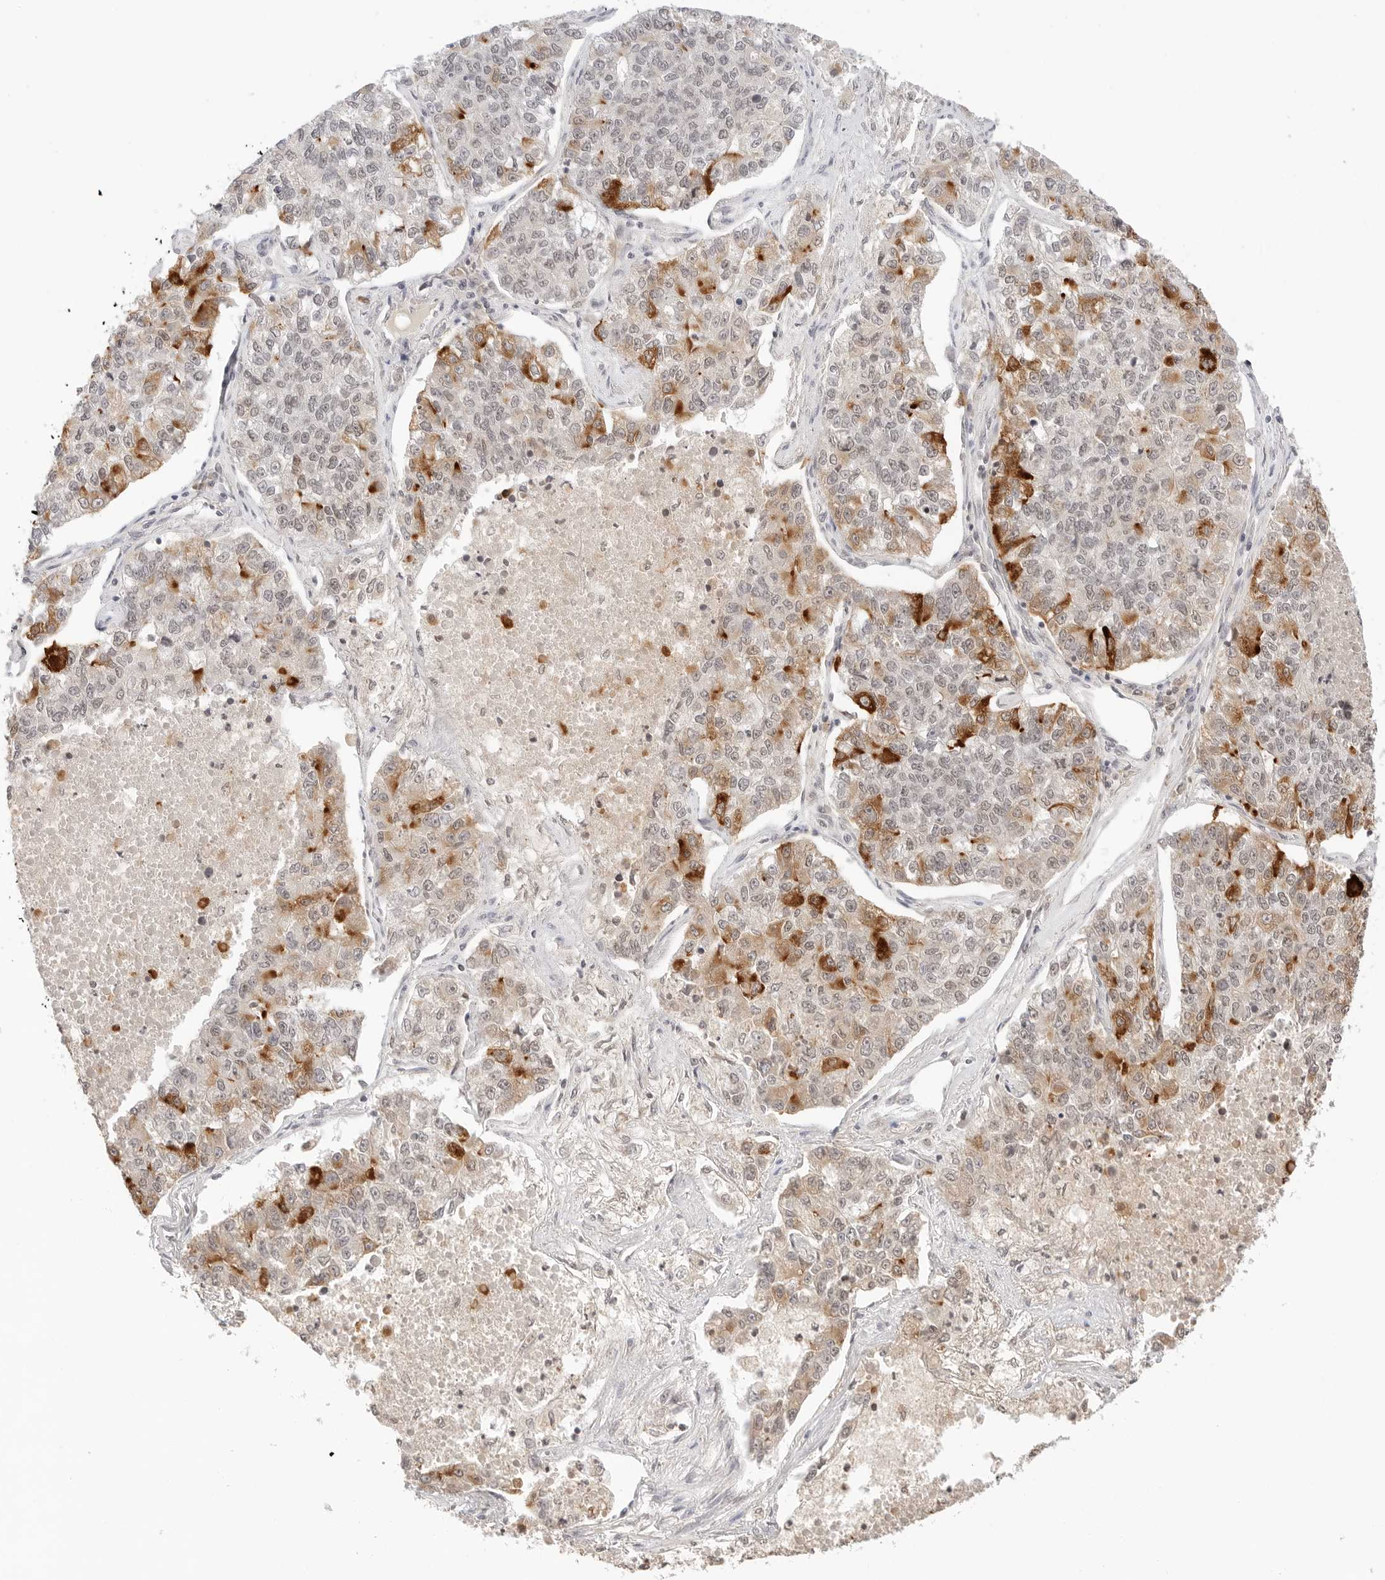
{"staining": {"intensity": "moderate", "quantity": "25%-75%", "location": "cytoplasmic/membranous"}, "tissue": "lung cancer", "cell_type": "Tumor cells", "image_type": "cancer", "snomed": [{"axis": "morphology", "description": "Adenocarcinoma, NOS"}, {"axis": "topography", "description": "Lung"}], "caption": "Immunohistochemistry photomicrograph of human adenocarcinoma (lung) stained for a protein (brown), which displays medium levels of moderate cytoplasmic/membranous positivity in approximately 25%-75% of tumor cells.", "gene": "SEPTIN4", "patient": {"sex": "male", "age": 49}}